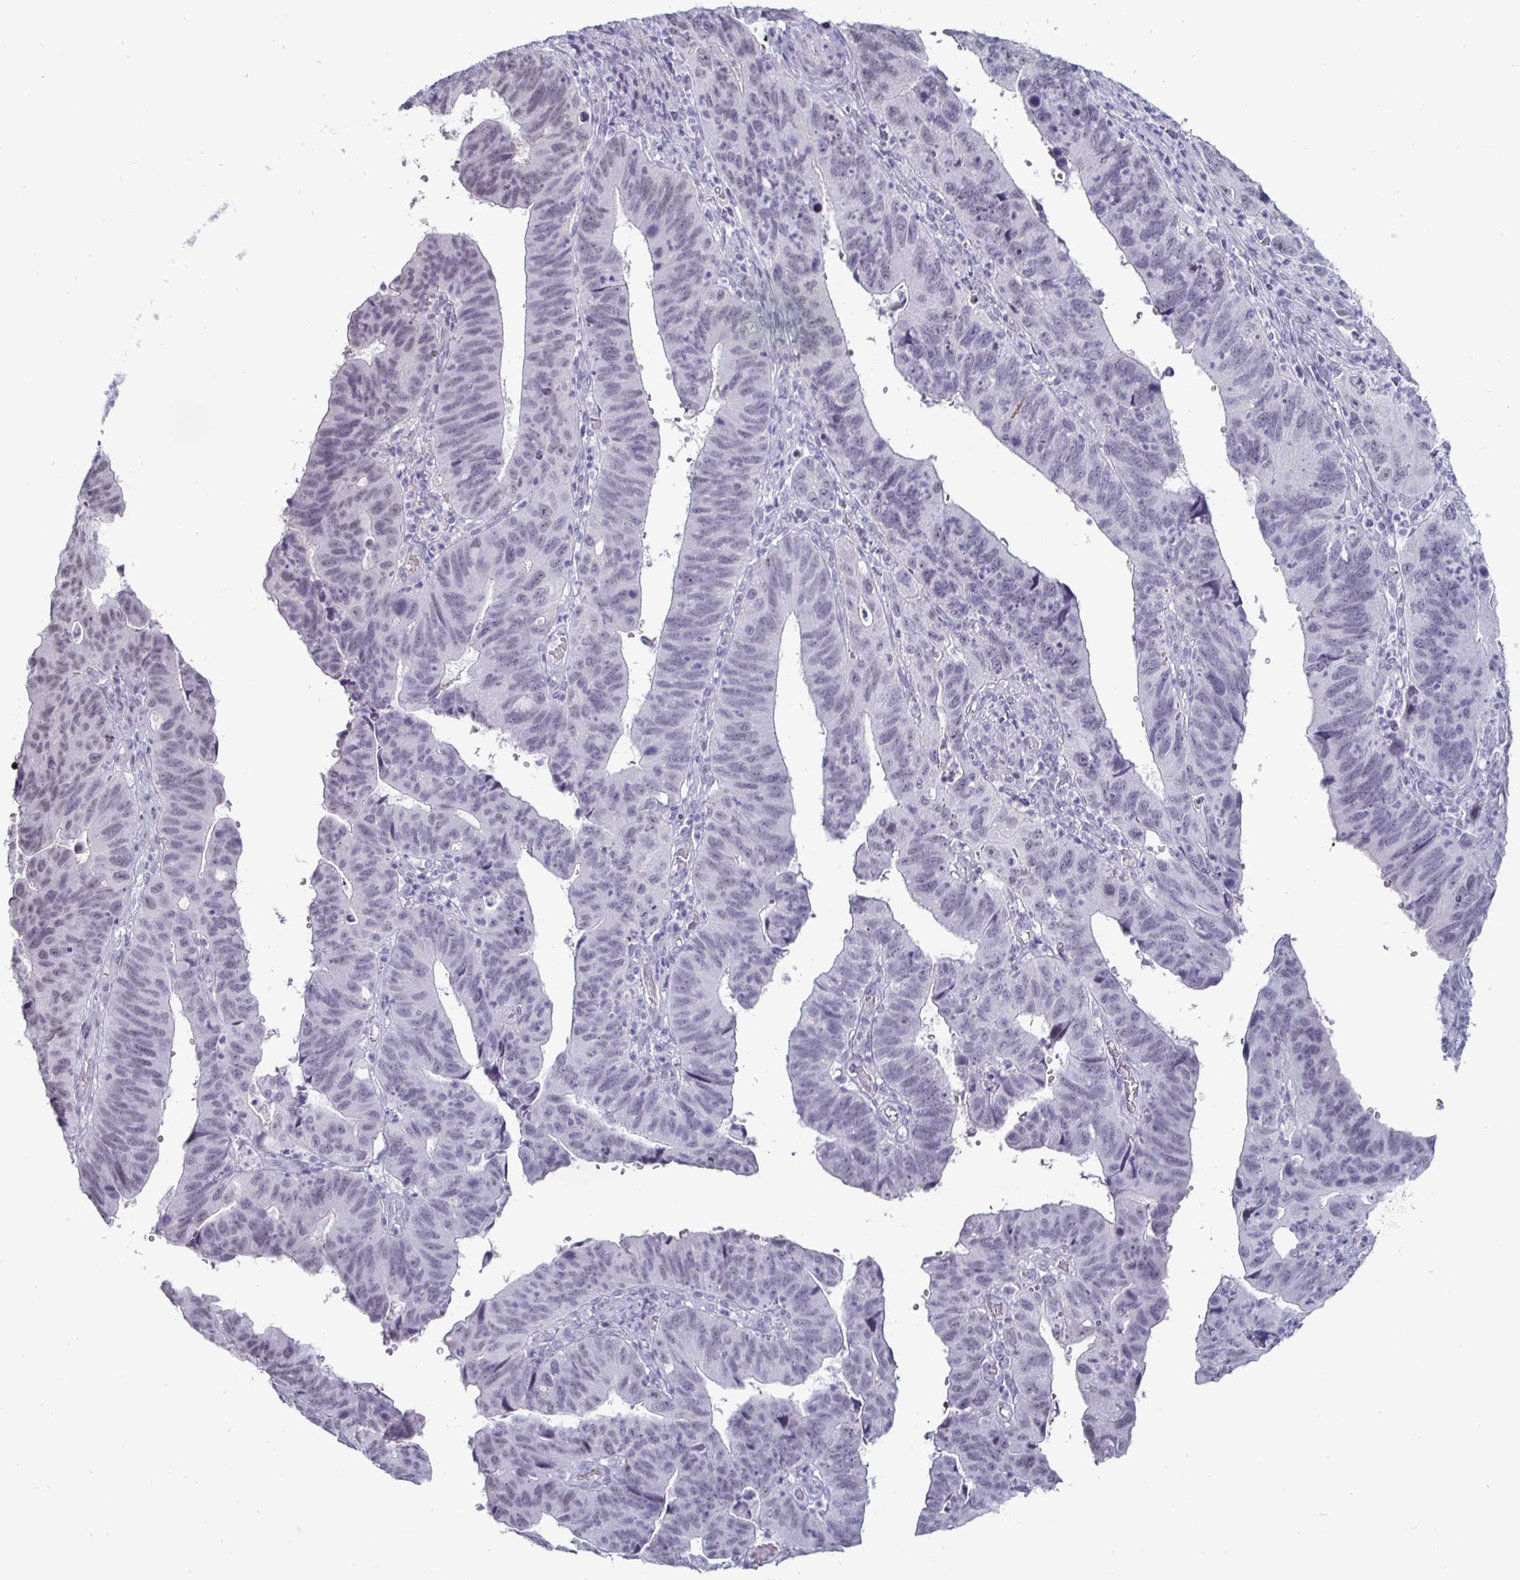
{"staining": {"intensity": "negative", "quantity": "none", "location": "none"}, "tissue": "stomach cancer", "cell_type": "Tumor cells", "image_type": "cancer", "snomed": [{"axis": "morphology", "description": "Adenocarcinoma, NOS"}, {"axis": "topography", "description": "Stomach"}], "caption": "IHC of human stomach cancer exhibits no expression in tumor cells.", "gene": "OOSP2", "patient": {"sex": "male", "age": 59}}